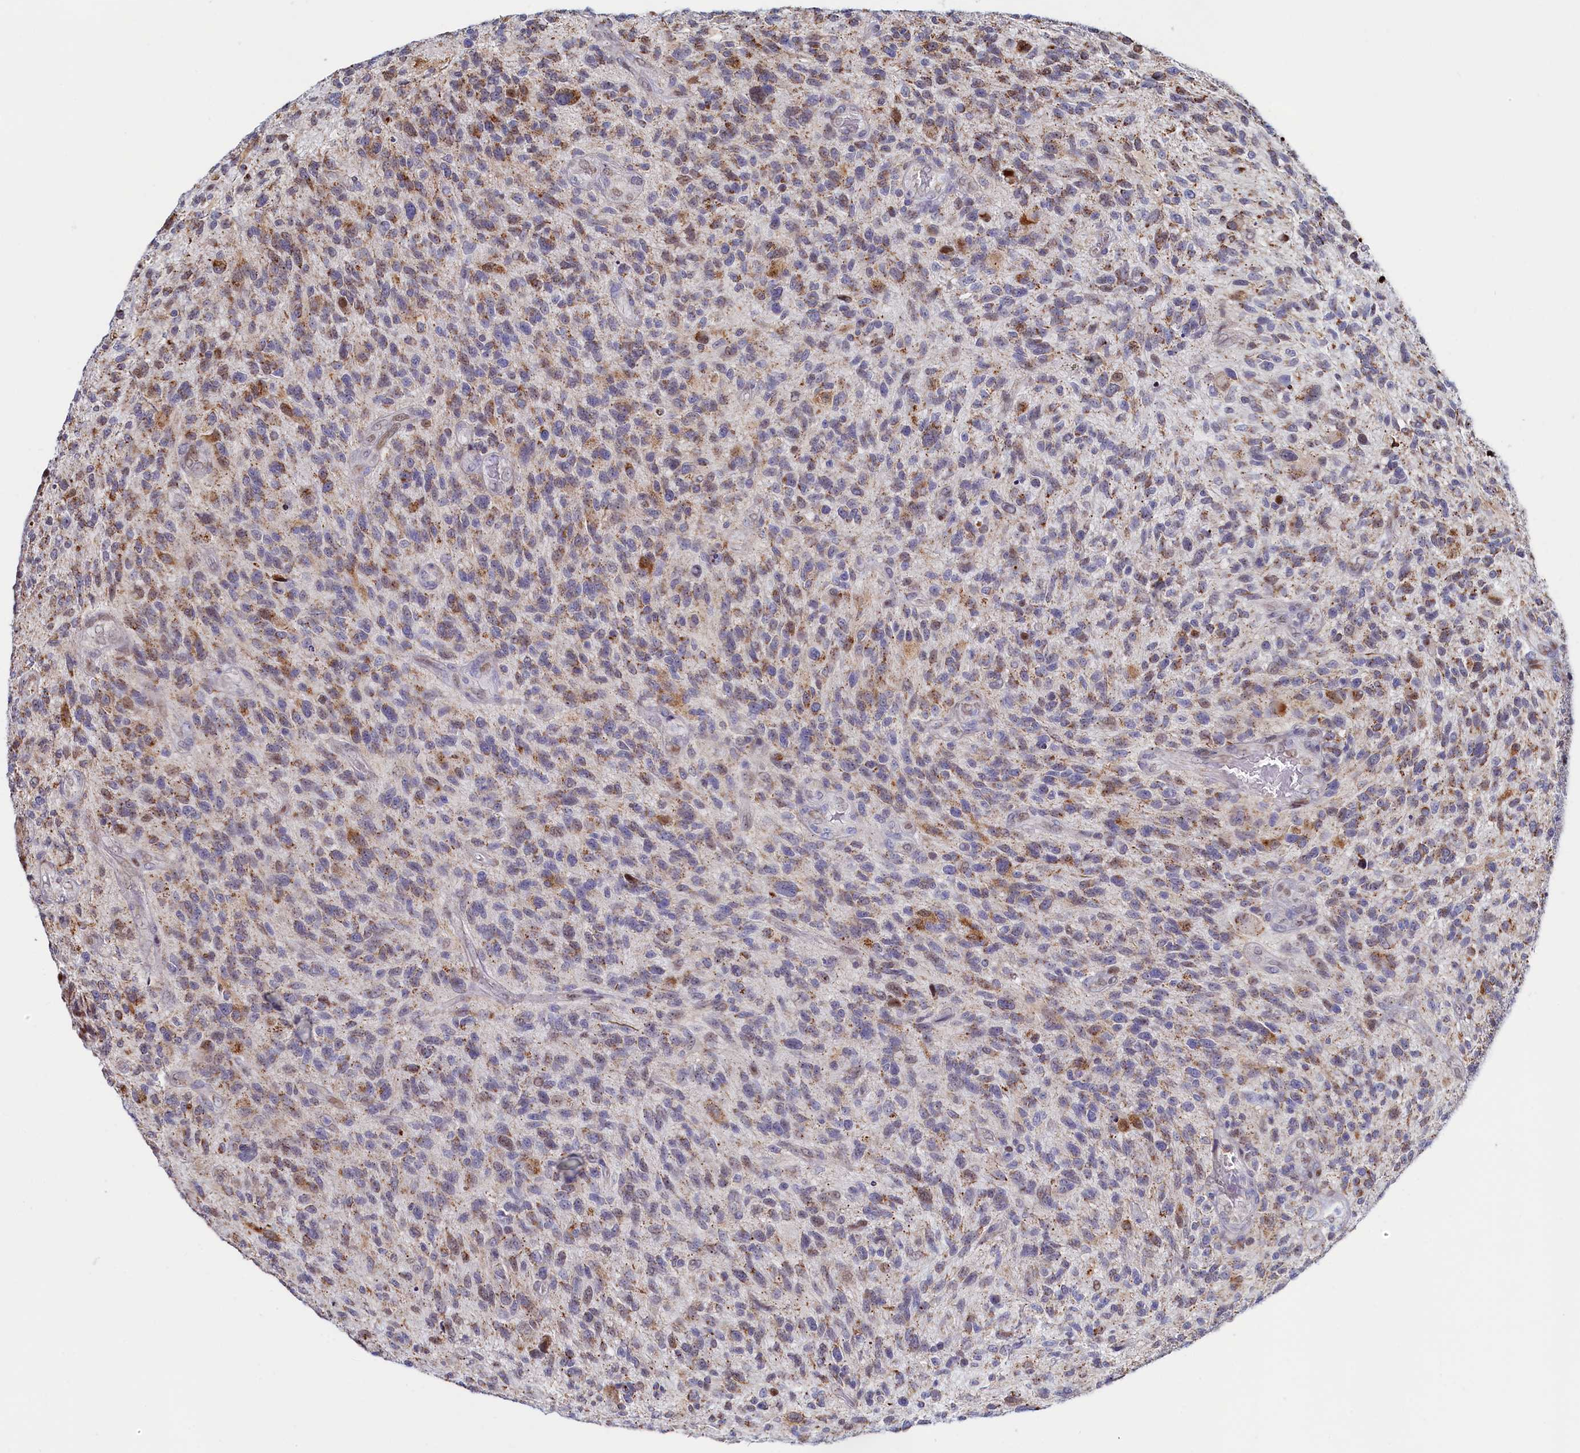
{"staining": {"intensity": "moderate", "quantity": "25%-75%", "location": "cytoplasmic/membranous"}, "tissue": "glioma", "cell_type": "Tumor cells", "image_type": "cancer", "snomed": [{"axis": "morphology", "description": "Glioma, malignant, High grade"}, {"axis": "topography", "description": "Brain"}], "caption": "Immunohistochemical staining of human malignant glioma (high-grade) demonstrates medium levels of moderate cytoplasmic/membranous protein staining in about 25%-75% of tumor cells.", "gene": "HDGFL3", "patient": {"sex": "male", "age": 47}}